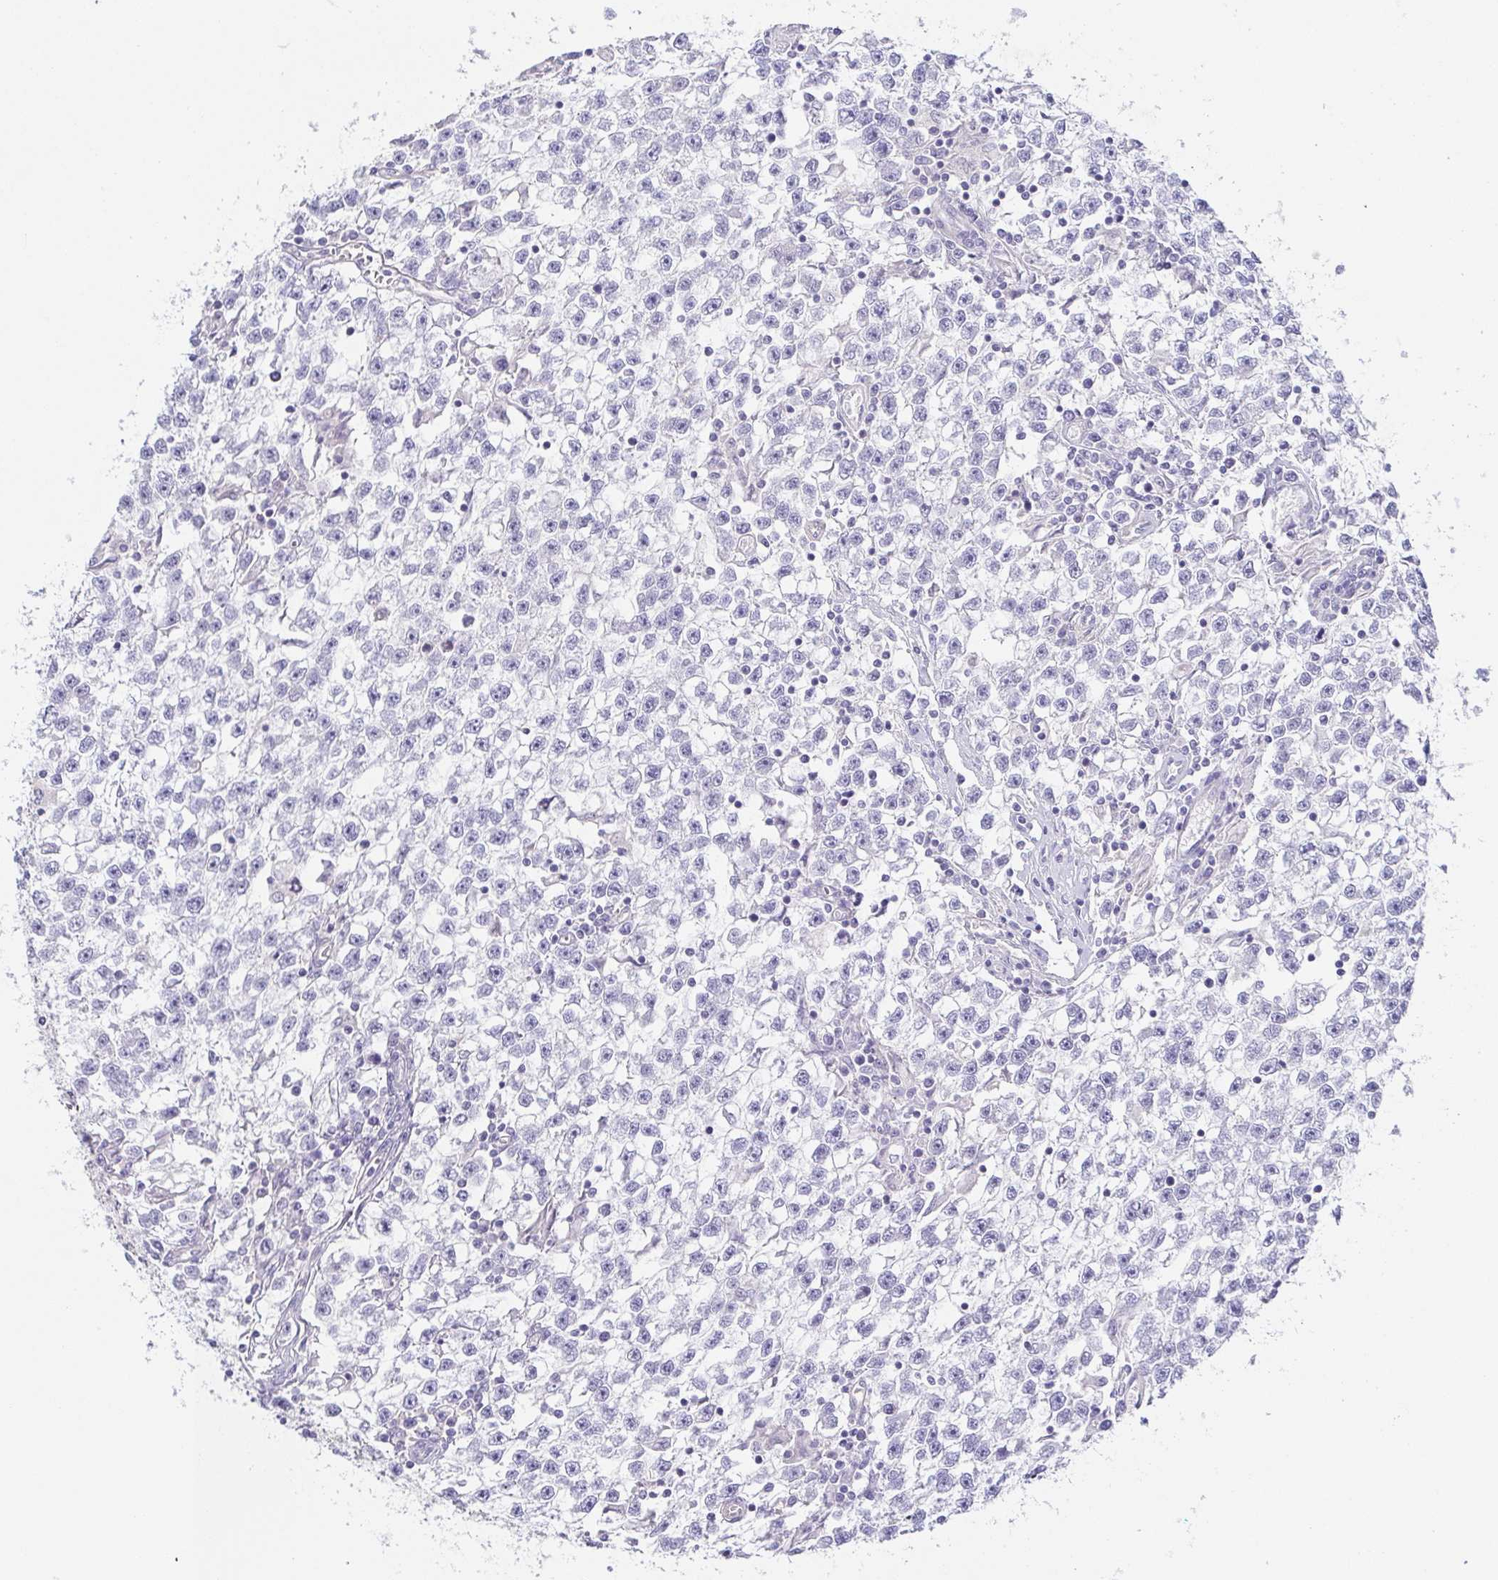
{"staining": {"intensity": "negative", "quantity": "none", "location": "none"}, "tissue": "testis cancer", "cell_type": "Tumor cells", "image_type": "cancer", "snomed": [{"axis": "morphology", "description": "Seminoma, NOS"}, {"axis": "topography", "description": "Testis"}], "caption": "The micrograph reveals no significant staining in tumor cells of seminoma (testis).", "gene": "COL17A1", "patient": {"sex": "male", "age": 31}}